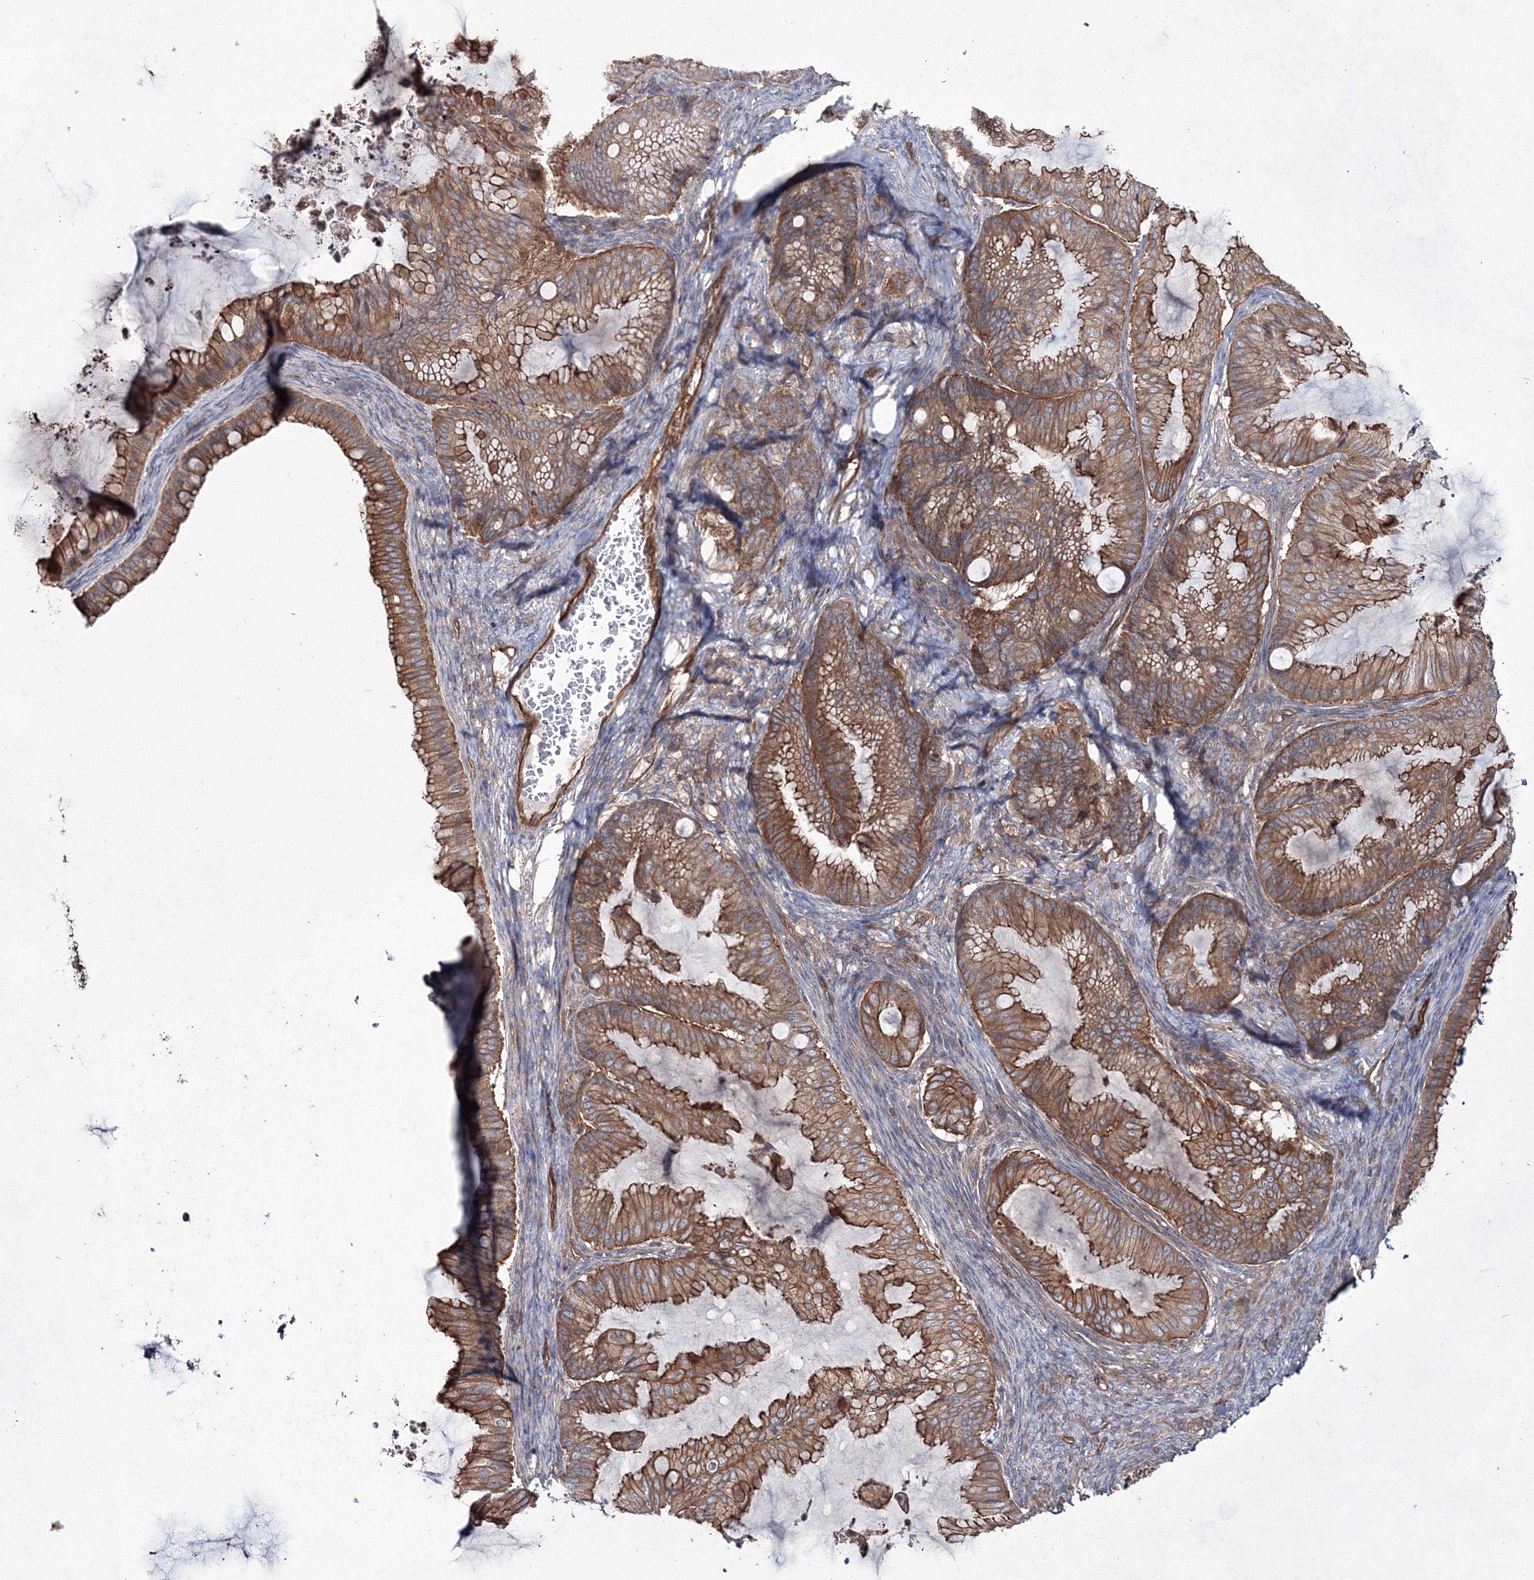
{"staining": {"intensity": "moderate", "quantity": ">75%", "location": "cytoplasmic/membranous"}, "tissue": "ovarian cancer", "cell_type": "Tumor cells", "image_type": "cancer", "snomed": [{"axis": "morphology", "description": "Cystadenocarcinoma, mucinous, NOS"}, {"axis": "topography", "description": "Ovary"}], "caption": "Ovarian mucinous cystadenocarcinoma was stained to show a protein in brown. There is medium levels of moderate cytoplasmic/membranous staining in approximately >75% of tumor cells. (DAB (3,3'-diaminobenzidine) IHC with brightfield microscopy, high magnification).", "gene": "EXOC6", "patient": {"sex": "female", "age": 71}}